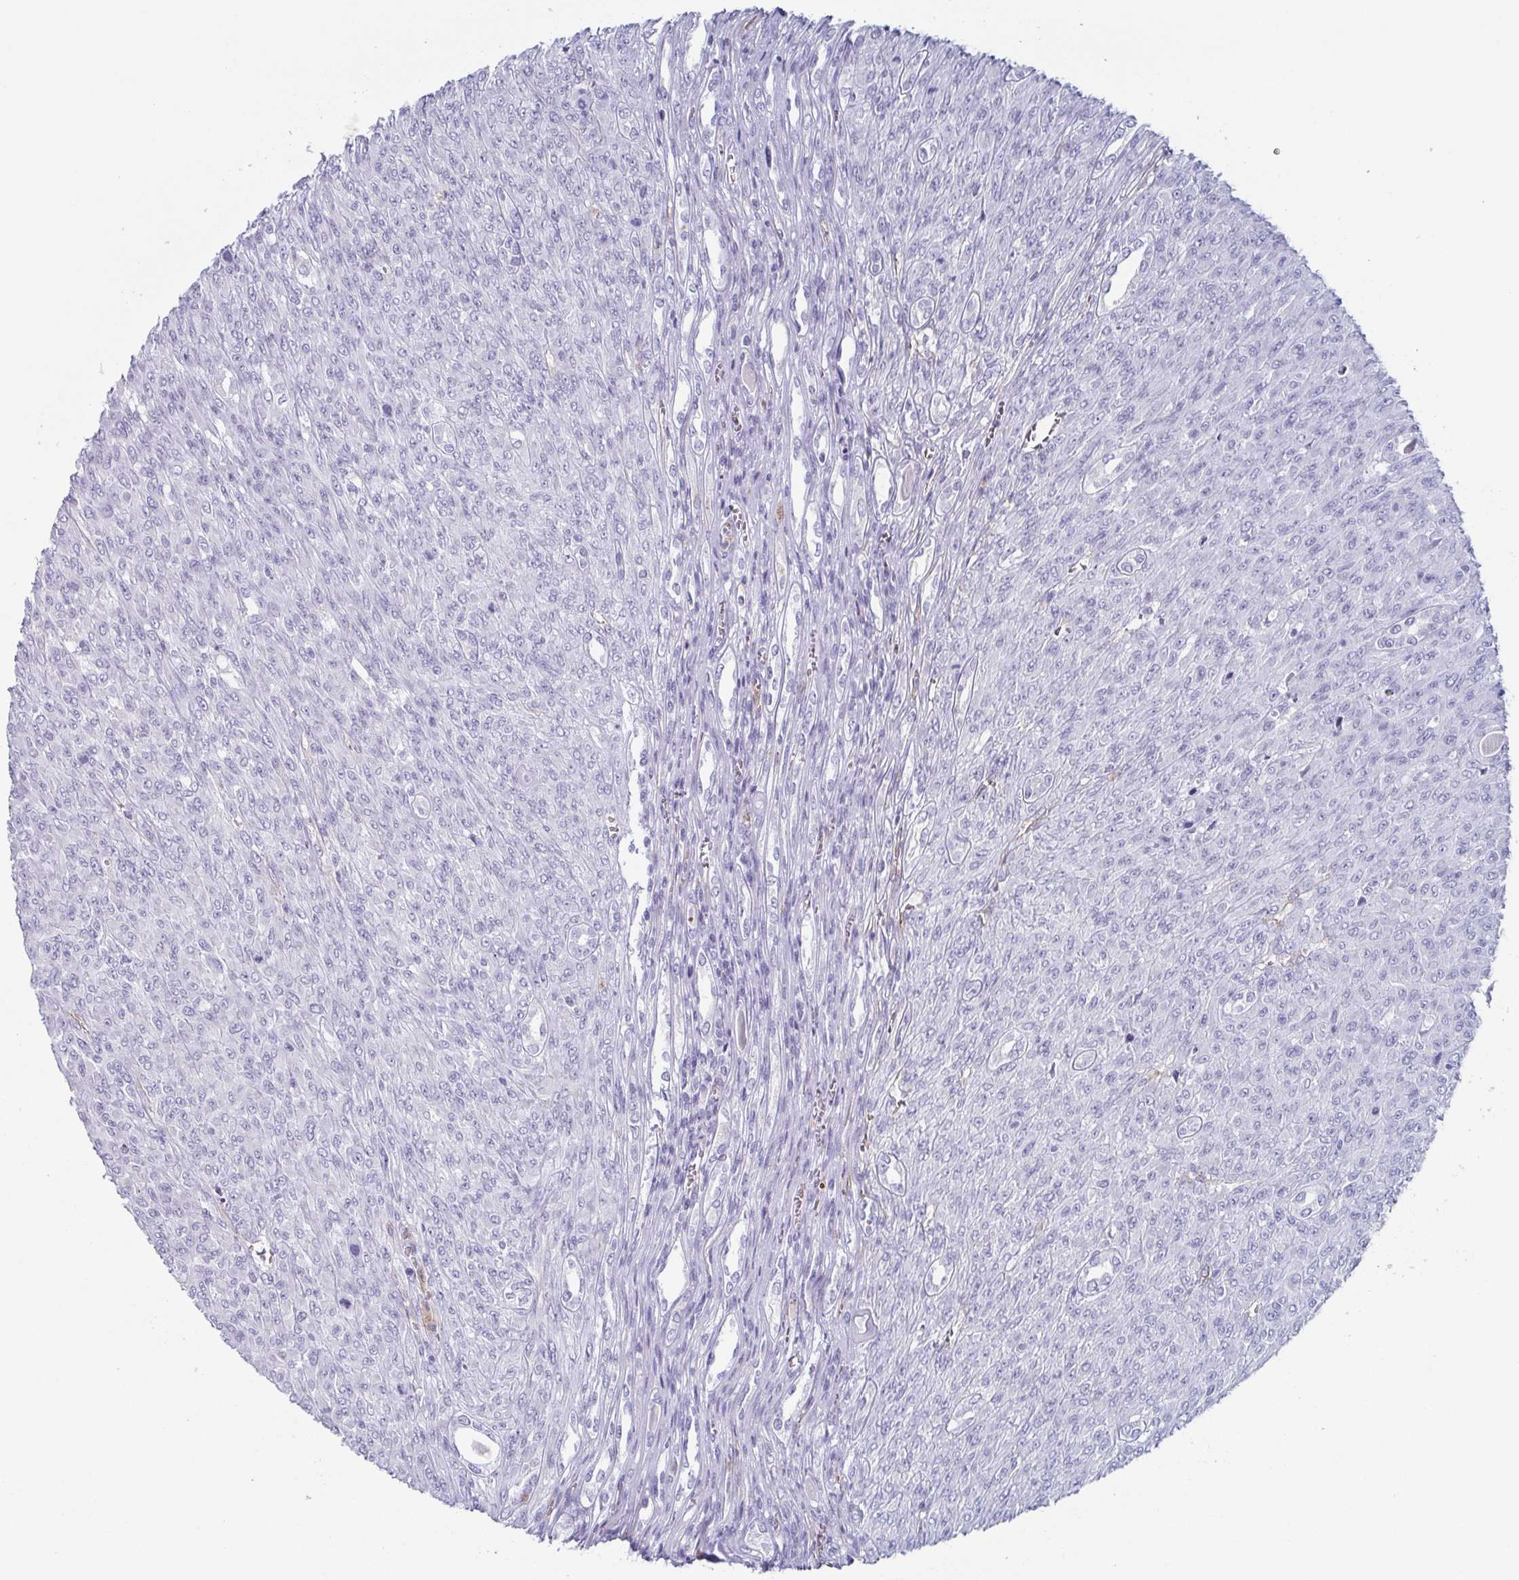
{"staining": {"intensity": "negative", "quantity": "none", "location": "none"}, "tissue": "renal cancer", "cell_type": "Tumor cells", "image_type": "cancer", "snomed": [{"axis": "morphology", "description": "Adenocarcinoma, NOS"}, {"axis": "topography", "description": "Kidney"}], "caption": "Tumor cells are negative for protein expression in human renal cancer (adenocarcinoma).", "gene": "LYRM2", "patient": {"sex": "male", "age": 58}}